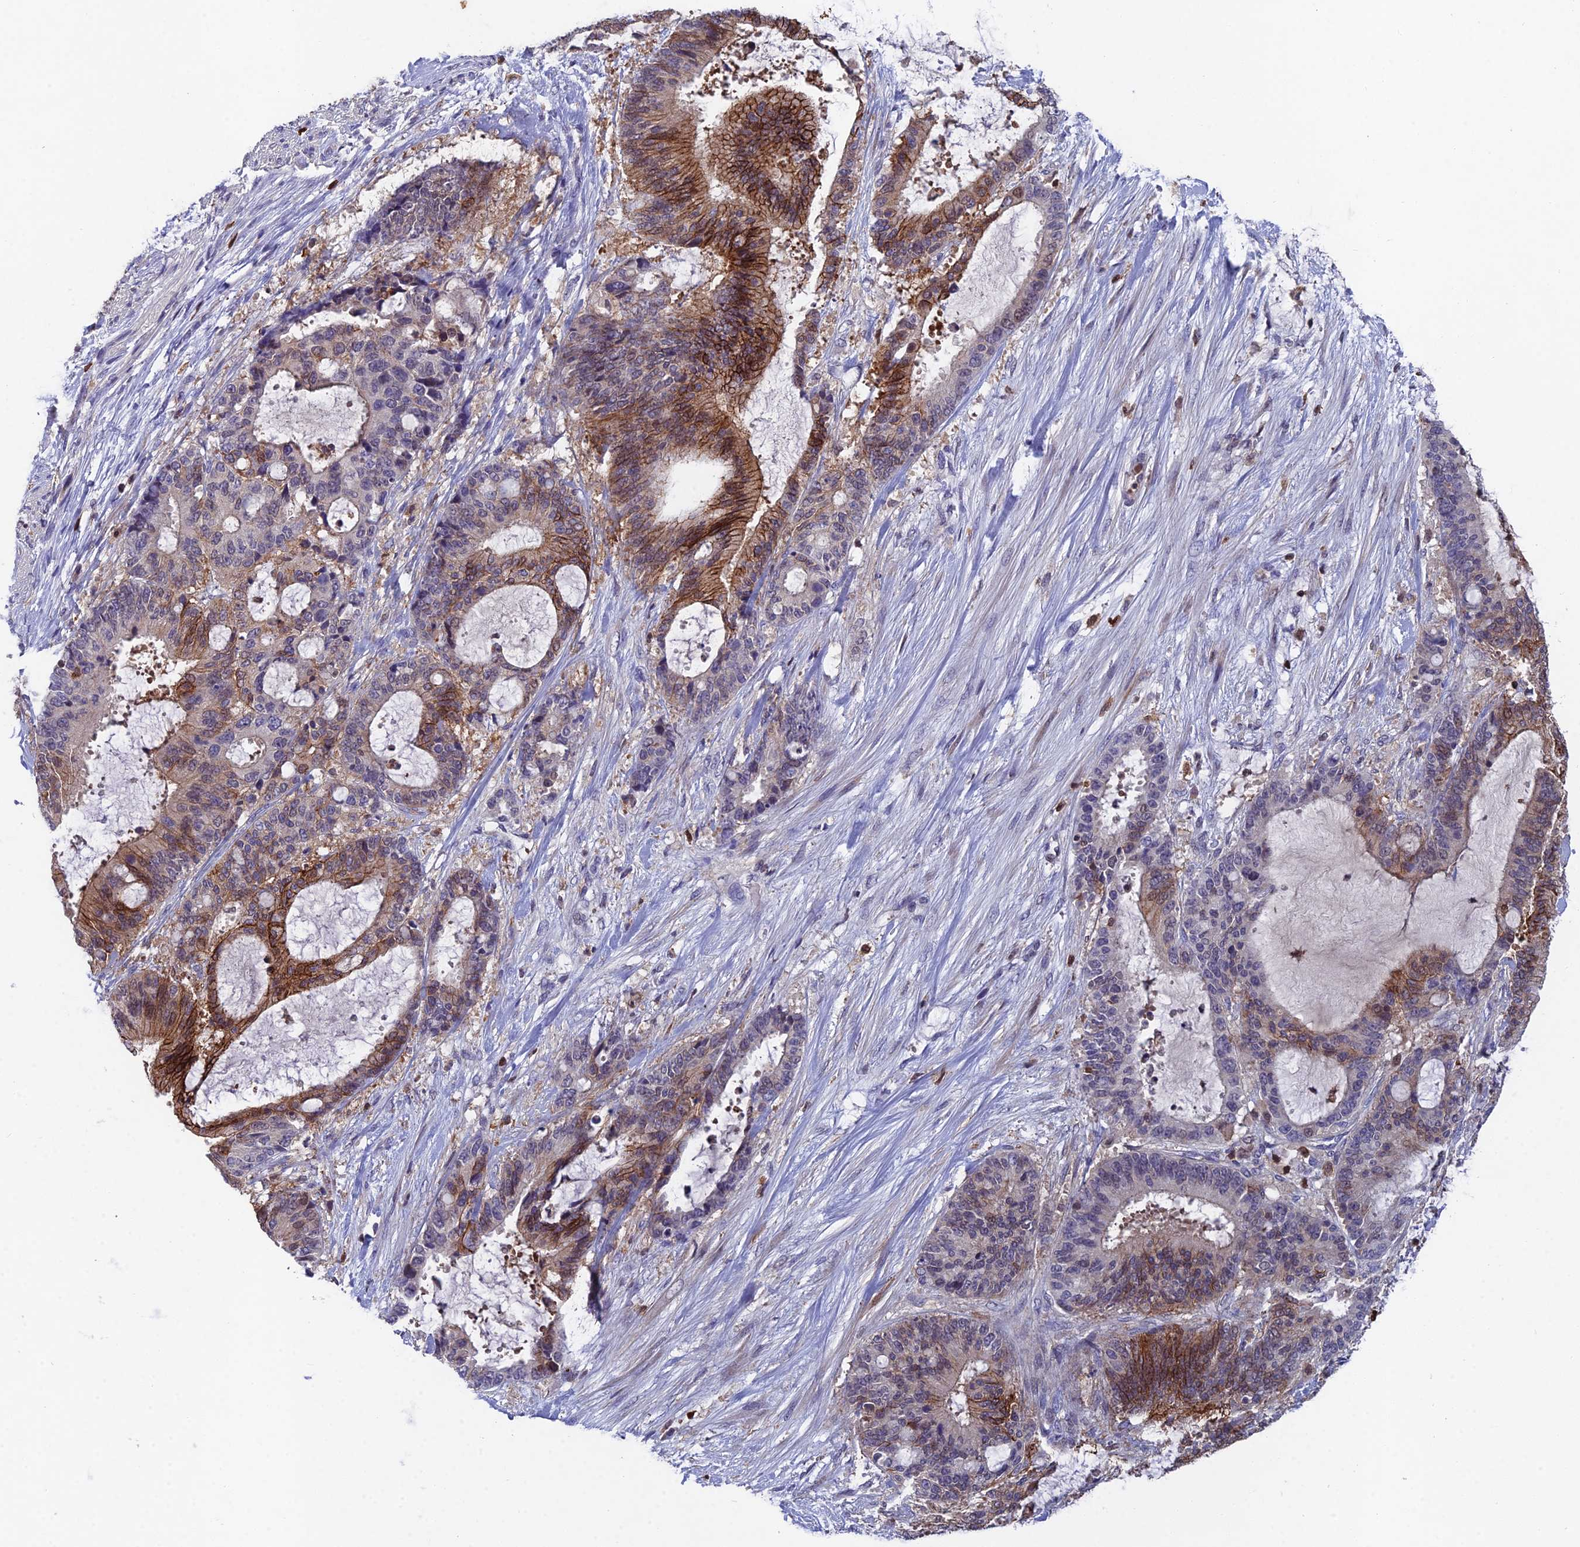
{"staining": {"intensity": "strong", "quantity": "25%-75%", "location": "cytoplasmic/membranous"}, "tissue": "liver cancer", "cell_type": "Tumor cells", "image_type": "cancer", "snomed": [{"axis": "morphology", "description": "Normal tissue, NOS"}, {"axis": "morphology", "description": "Cholangiocarcinoma"}, {"axis": "topography", "description": "Liver"}, {"axis": "topography", "description": "Peripheral nerve tissue"}], "caption": "A histopathology image showing strong cytoplasmic/membranous expression in about 25%-75% of tumor cells in cholangiocarcinoma (liver), as visualized by brown immunohistochemical staining.", "gene": "GALK2", "patient": {"sex": "female", "age": 73}}